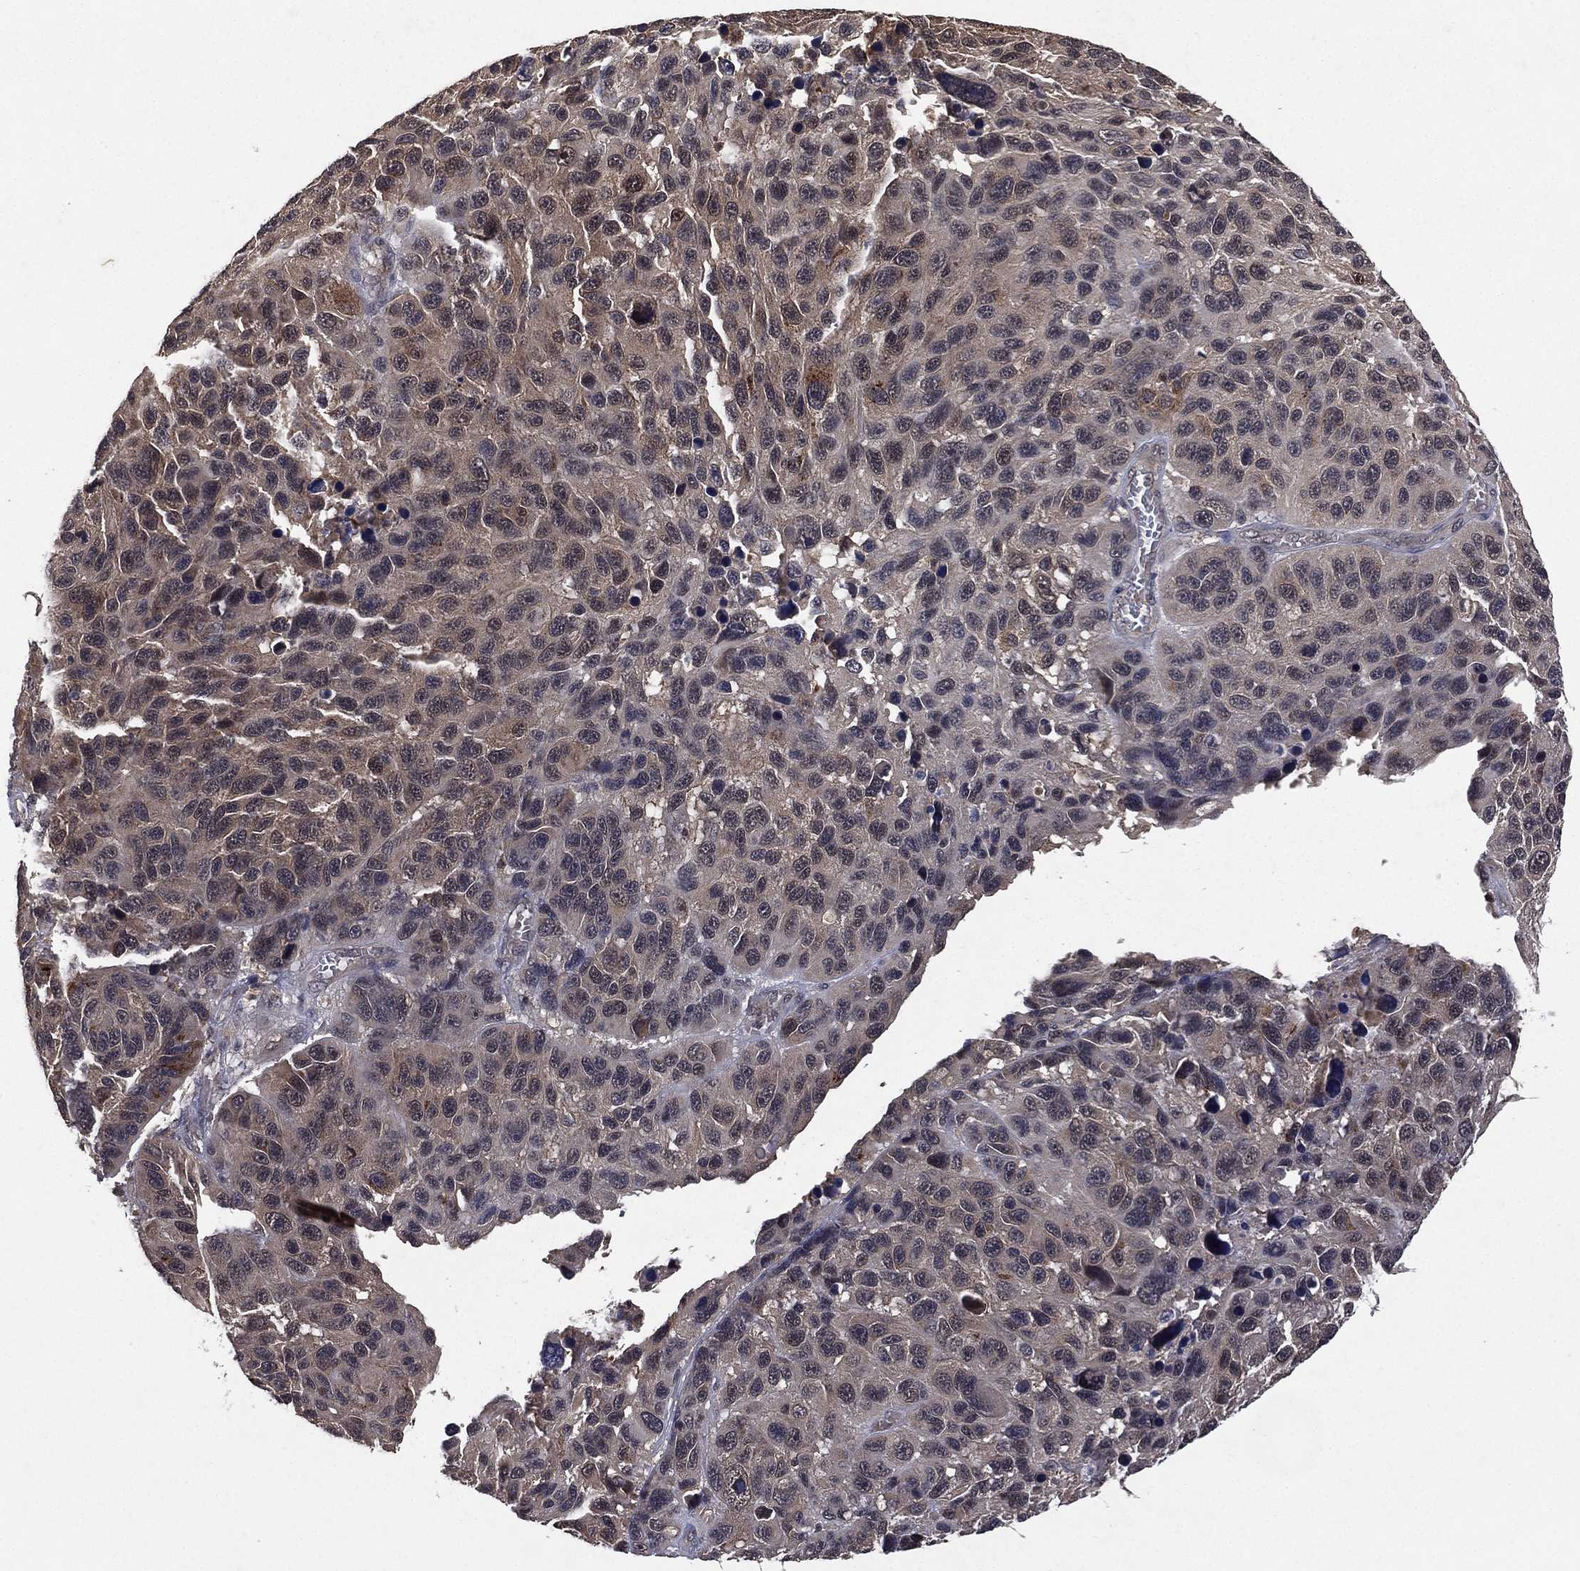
{"staining": {"intensity": "negative", "quantity": "none", "location": "none"}, "tissue": "melanoma", "cell_type": "Tumor cells", "image_type": "cancer", "snomed": [{"axis": "morphology", "description": "Malignant melanoma, NOS"}, {"axis": "topography", "description": "Skin"}], "caption": "Human malignant melanoma stained for a protein using immunohistochemistry shows no positivity in tumor cells.", "gene": "ATG4B", "patient": {"sex": "male", "age": 53}}